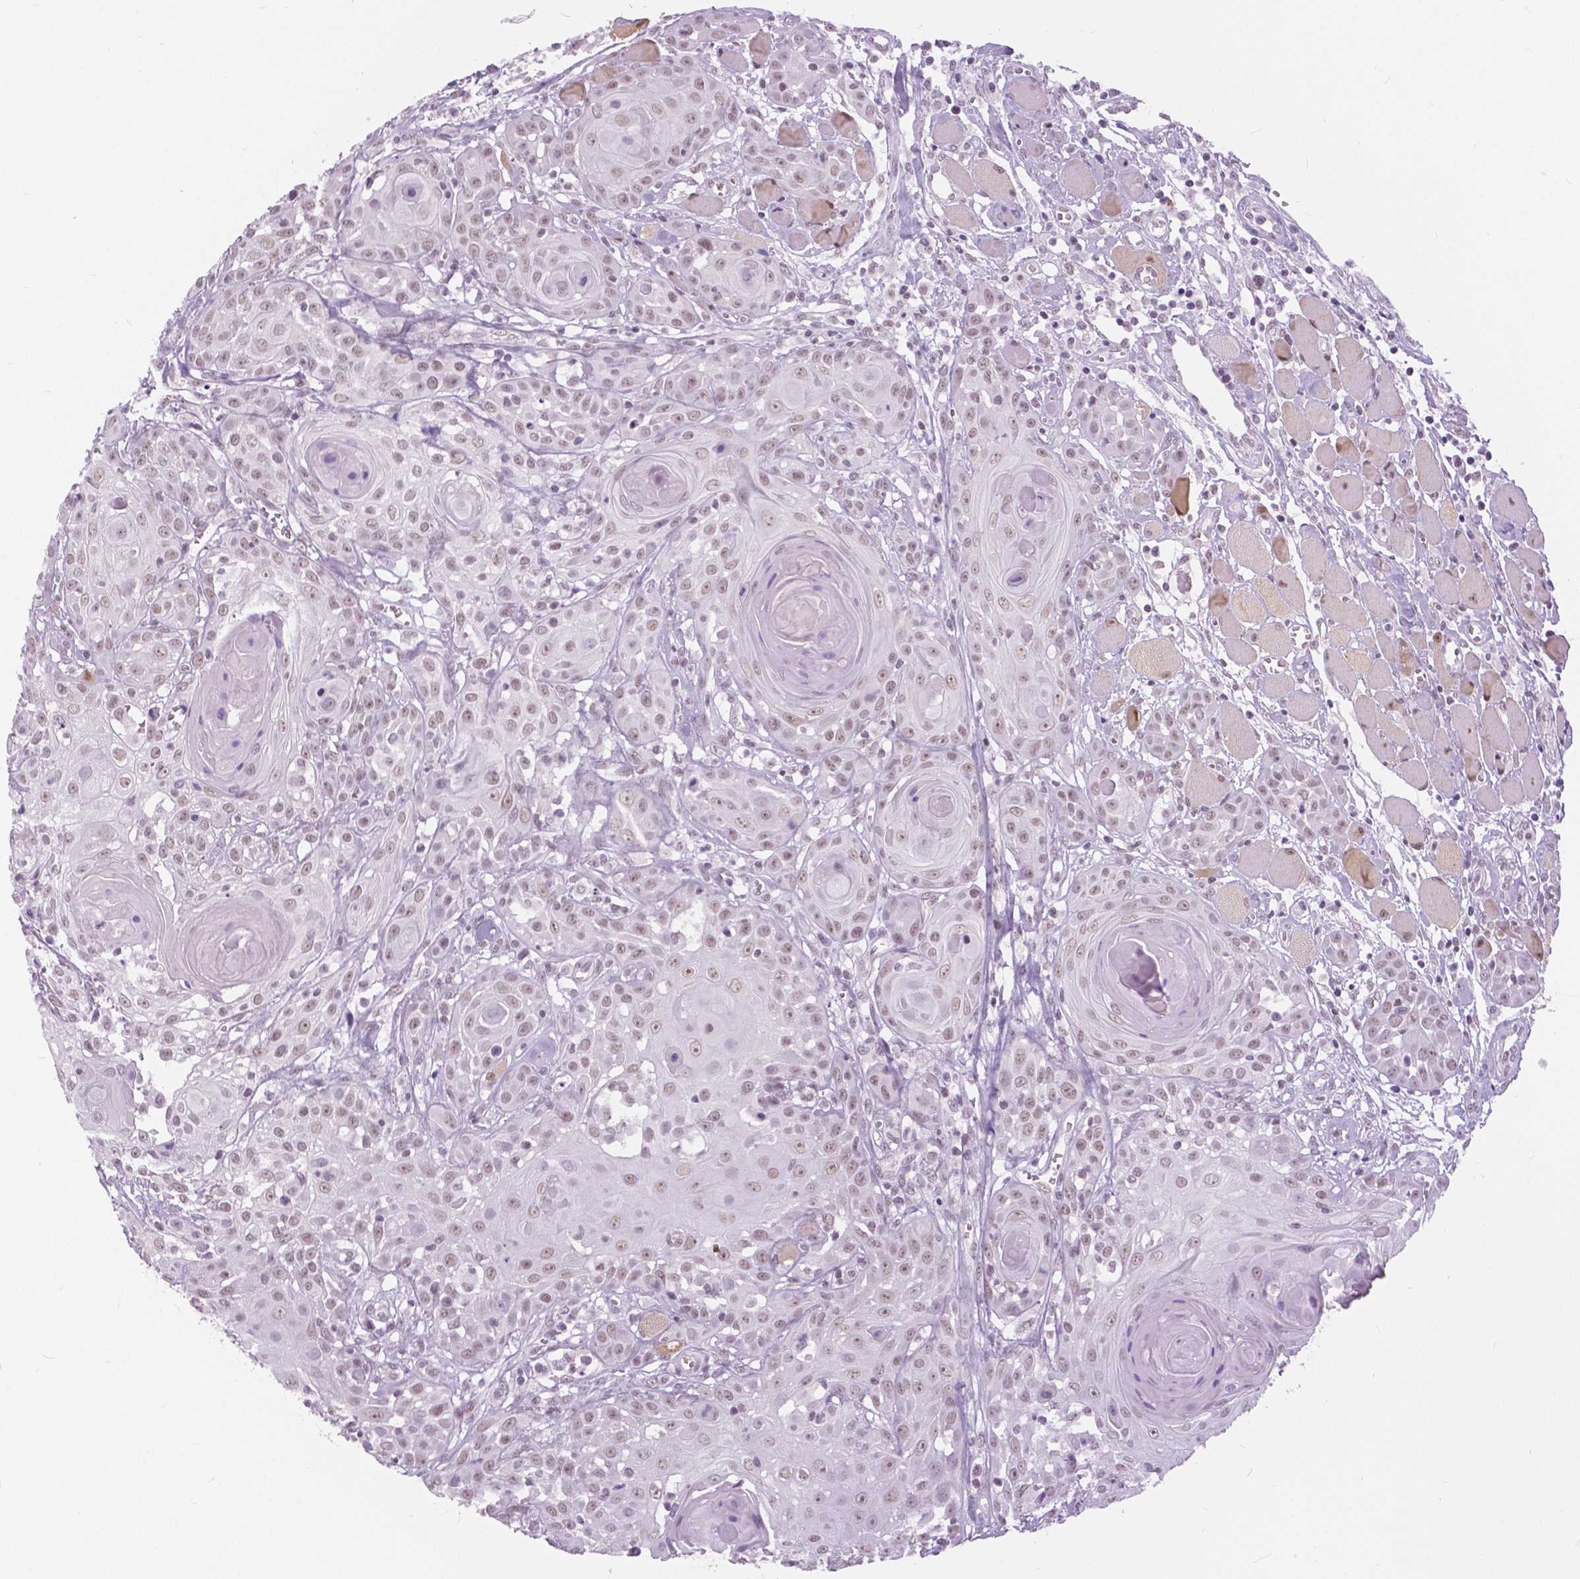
{"staining": {"intensity": "weak", "quantity": ">75%", "location": "nuclear"}, "tissue": "head and neck cancer", "cell_type": "Tumor cells", "image_type": "cancer", "snomed": [{"axis": "morphology", "description": "Squamous cell carcinoma, NOS"}, {"axis": "topography", "description": "Head-Neck"}], "caption": "Immunohistochemical staining of human head and neck cancer (squamous cell carcinoma) demonstrates weak nuclear protein expression in about >75% of tumor cells.", "gene": "MYOM1", "patient": {"sex": "female", "age": 80}}